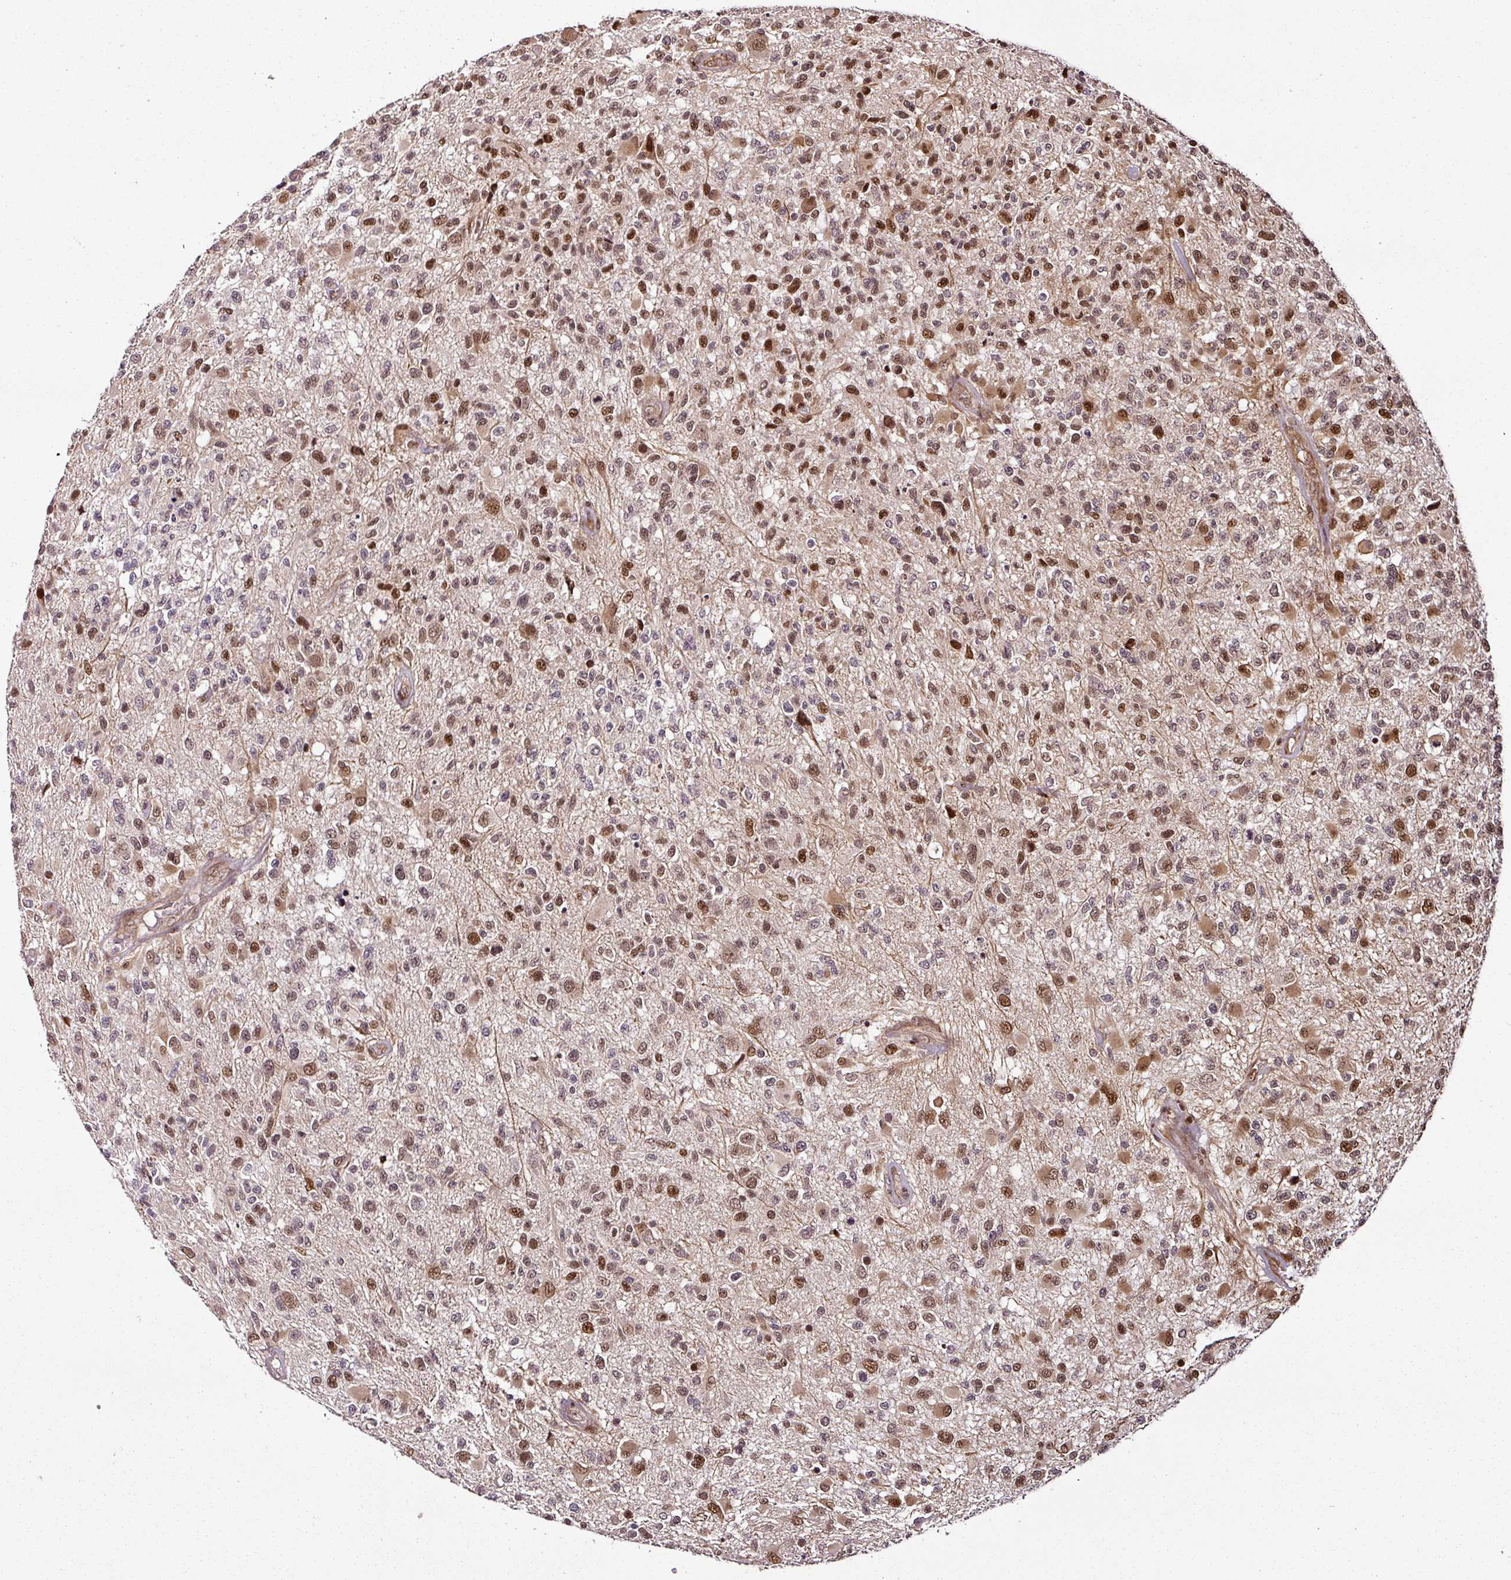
{"staining": {"intensity": "moderate", "quantity": ">75%", "location": "nuclear"}, "tissue": "glioma", "cell_type": "Tumor cells", "image_type": "cancer", "snomed": [{"axis": "morphology", "description": "Glioma, malignant, High grade"}, {"axis": "morphology", "description": "Glioblastoma, NOS"}, {"axis": "topography", "description": "Brain"}], "caption": "Brown immunohistochemical staining in human glioblastoma demonstrates moderate nuclear positivity in about >75% of tumor cells.", "gene": "COPRS", "patient": {"sex": "male", "age": 60}}